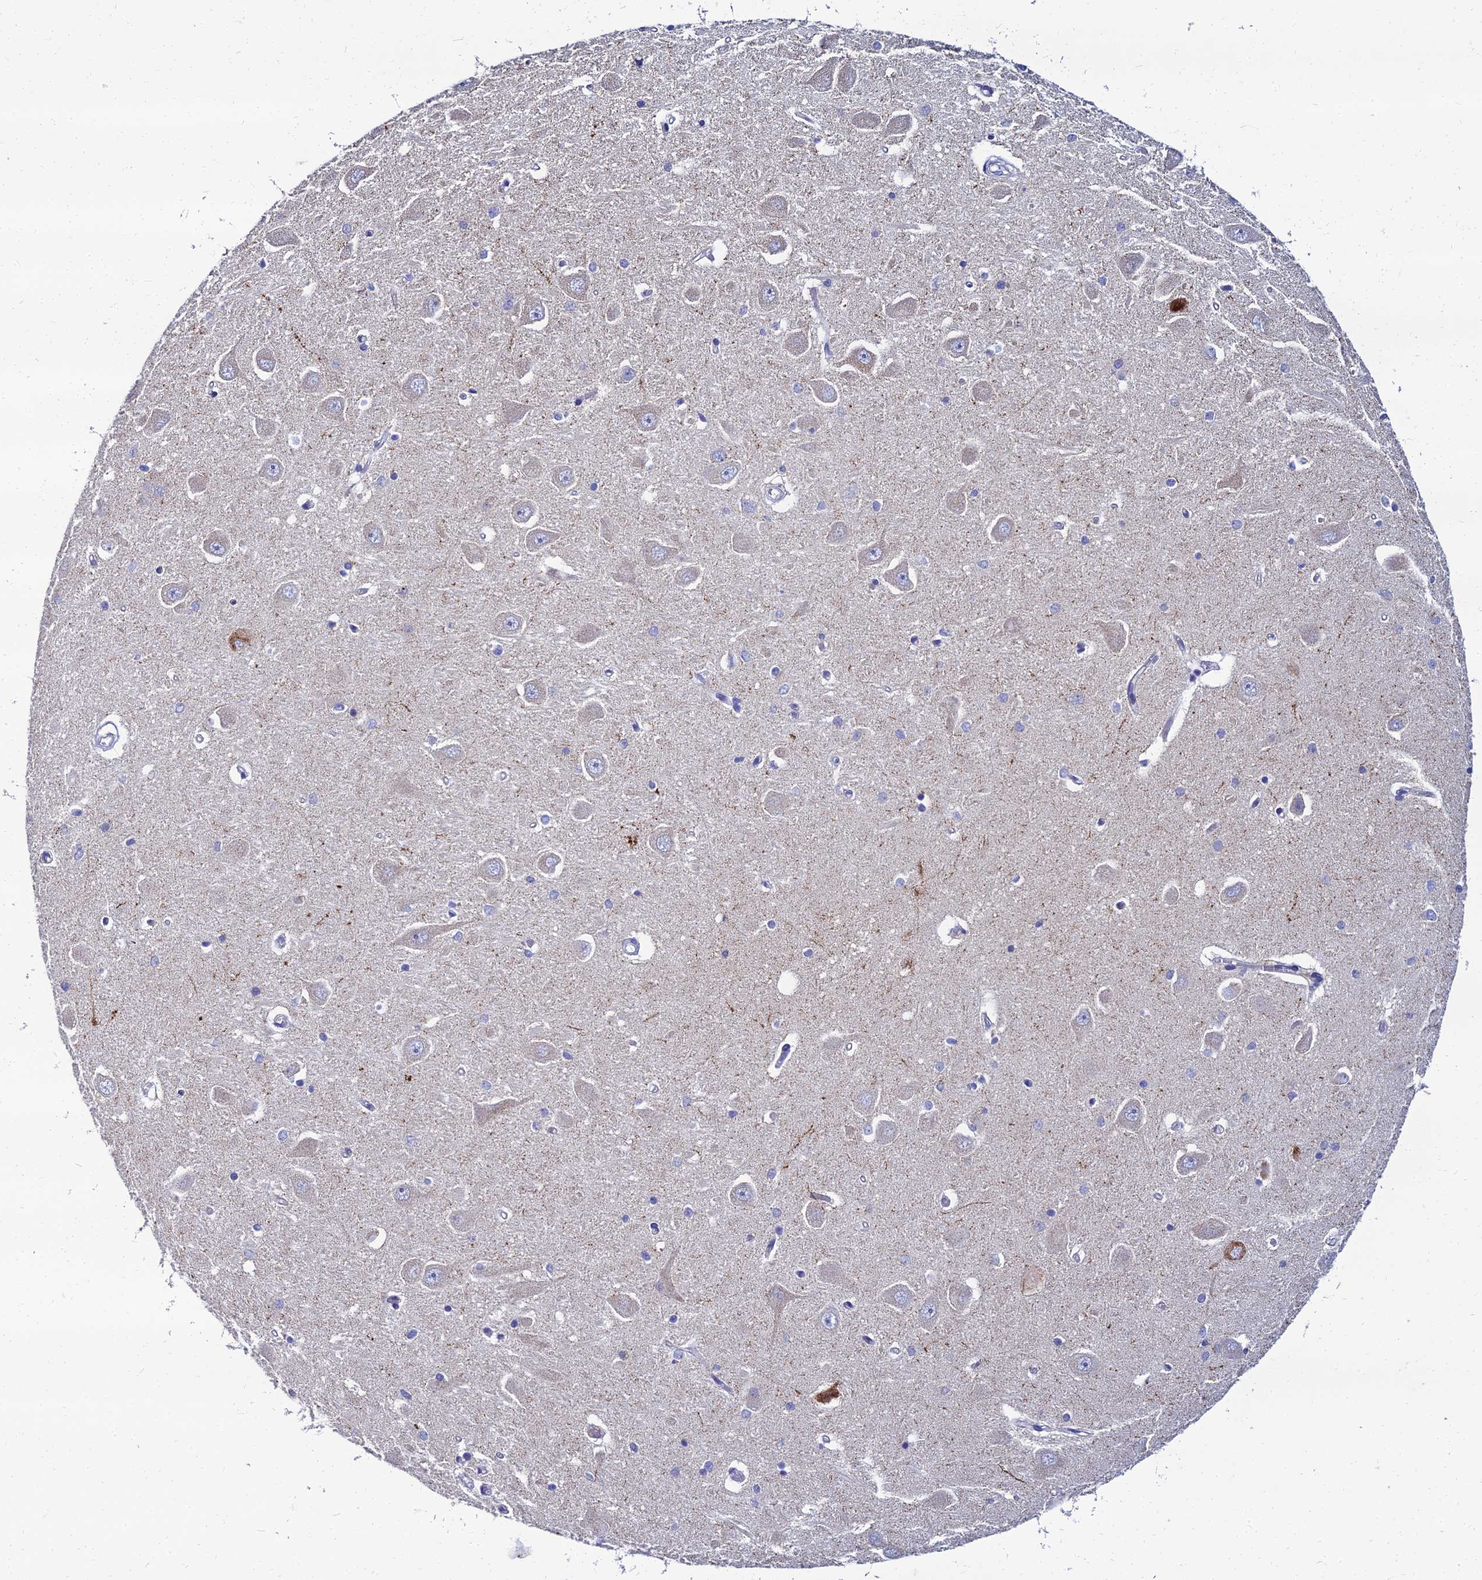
{"staining": {"intensity": "negative", "quantity": "none", "location": "none"}, "tissue": "hippocampus", "cell_type": "Glial cells", "image_type": "normal", "snomed": [{"axis": "morphology", "description": "Normal tissue, NOS"}, {"axis": "topography", "description": "Hippocampus"}], "caption": "High power microscopy histopathology image of an immunohistochemistry (IHC) histopathology image of unremarkable hippocampus, revealing no significant expression in glial cells.", "gene": "NPY", "patient": {"sex": "male", "age": 45}}